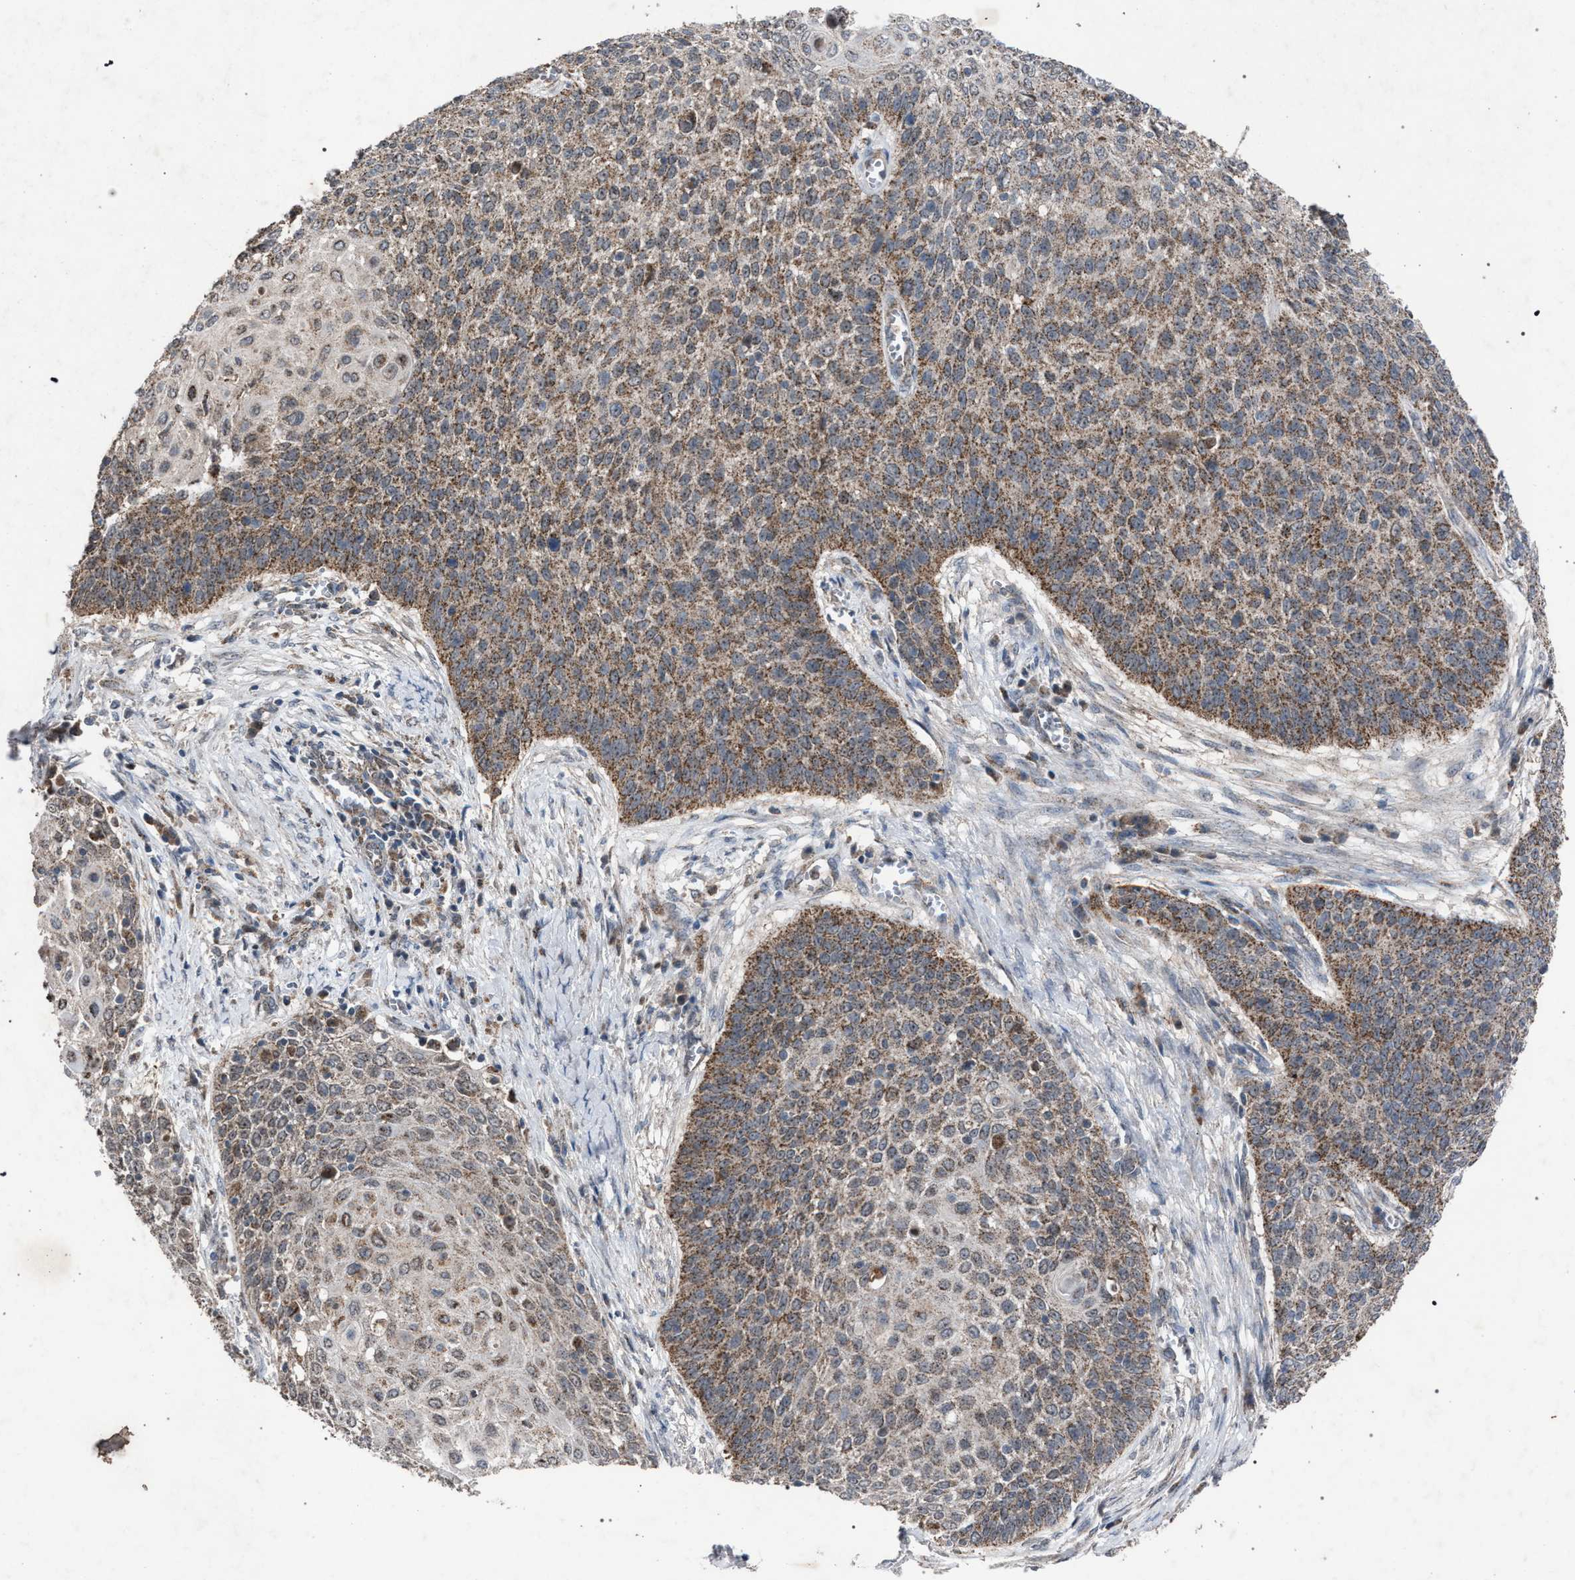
{"staining": {"intensity": "moderate", "quantity": ">75%", "location": "cytoplasmic/membranous"}, "tissue": "cervical cancer", "cell_type": "Tumor cells", "image_type": "cancer", "snomed": [{"axis": "morphology", "description": "Squamous cell carcinoma, NOS"}, {"axis": "topography", "description": "Cervix"}], "caption": "The micrograph shows a brown stain indicating the presence of a protein in the cytoplasmic/membranous of tumor cells in squamous cell carcinoma (cervical). The staining was performed using DAB (3,3'-diaminobenzidine), with brown indicating positive protein expression. Nuclei are stained blue with hematoxylin.", "gene": "HSD17B4", "patient": {"sex": "female", "age": 39}}